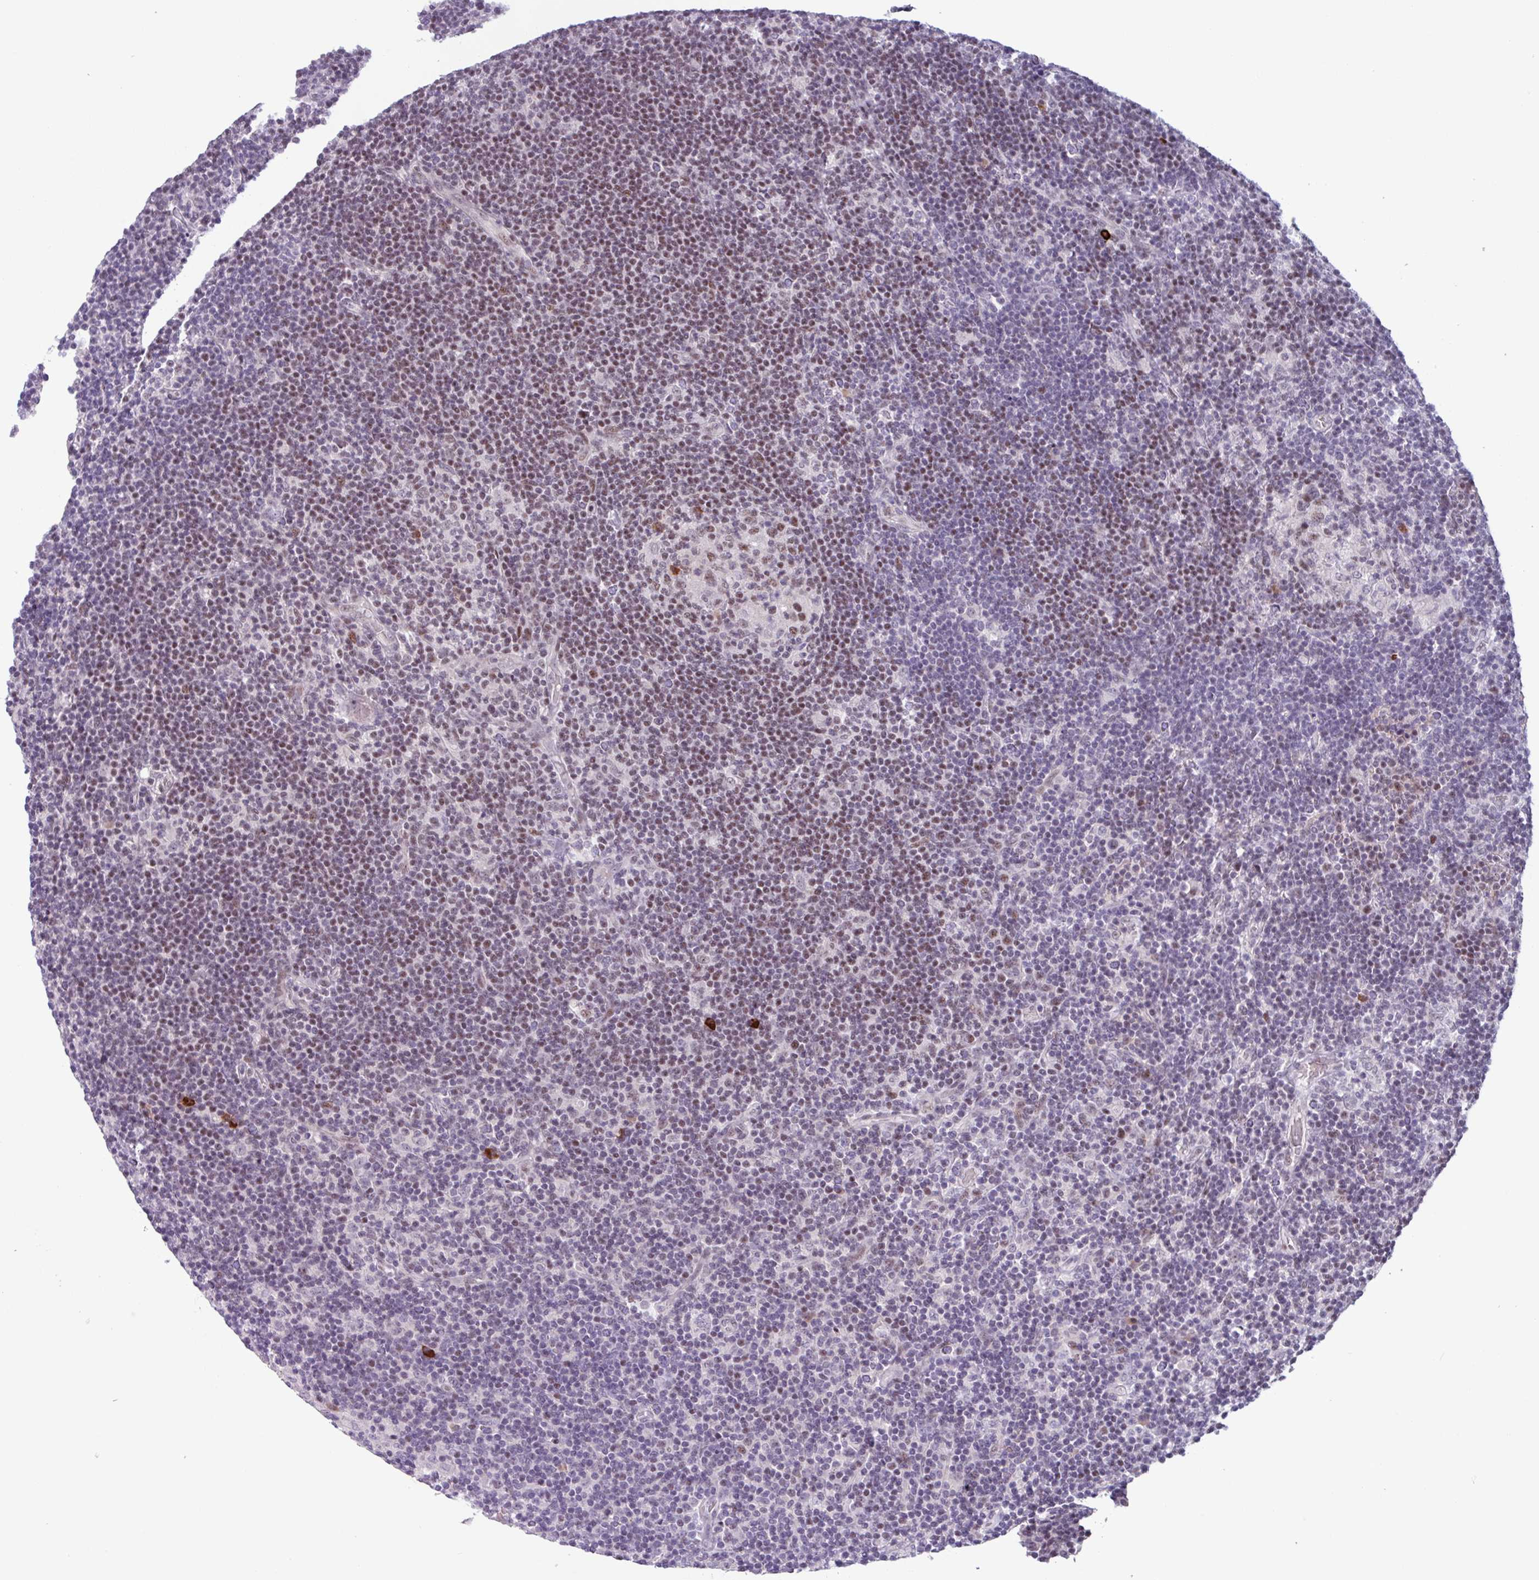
{"staining": {"intensity": "negative", "quantity": "none", "location": "none"}, "tissue": "lymphoma", "cell_type": "Tumor cells", "image_type": "cancer", "snomed": [{"axis": "morphology", "description": "Hodgkin's disease, NOS"}, {"axis": "topography", "description": "Lymph node"}], "caption": "The photomicrograph exhibits no staining of tumor cells in lymphoma.", "gene": "ZNF575", "patient": {"sex": "female", "age": 57}}